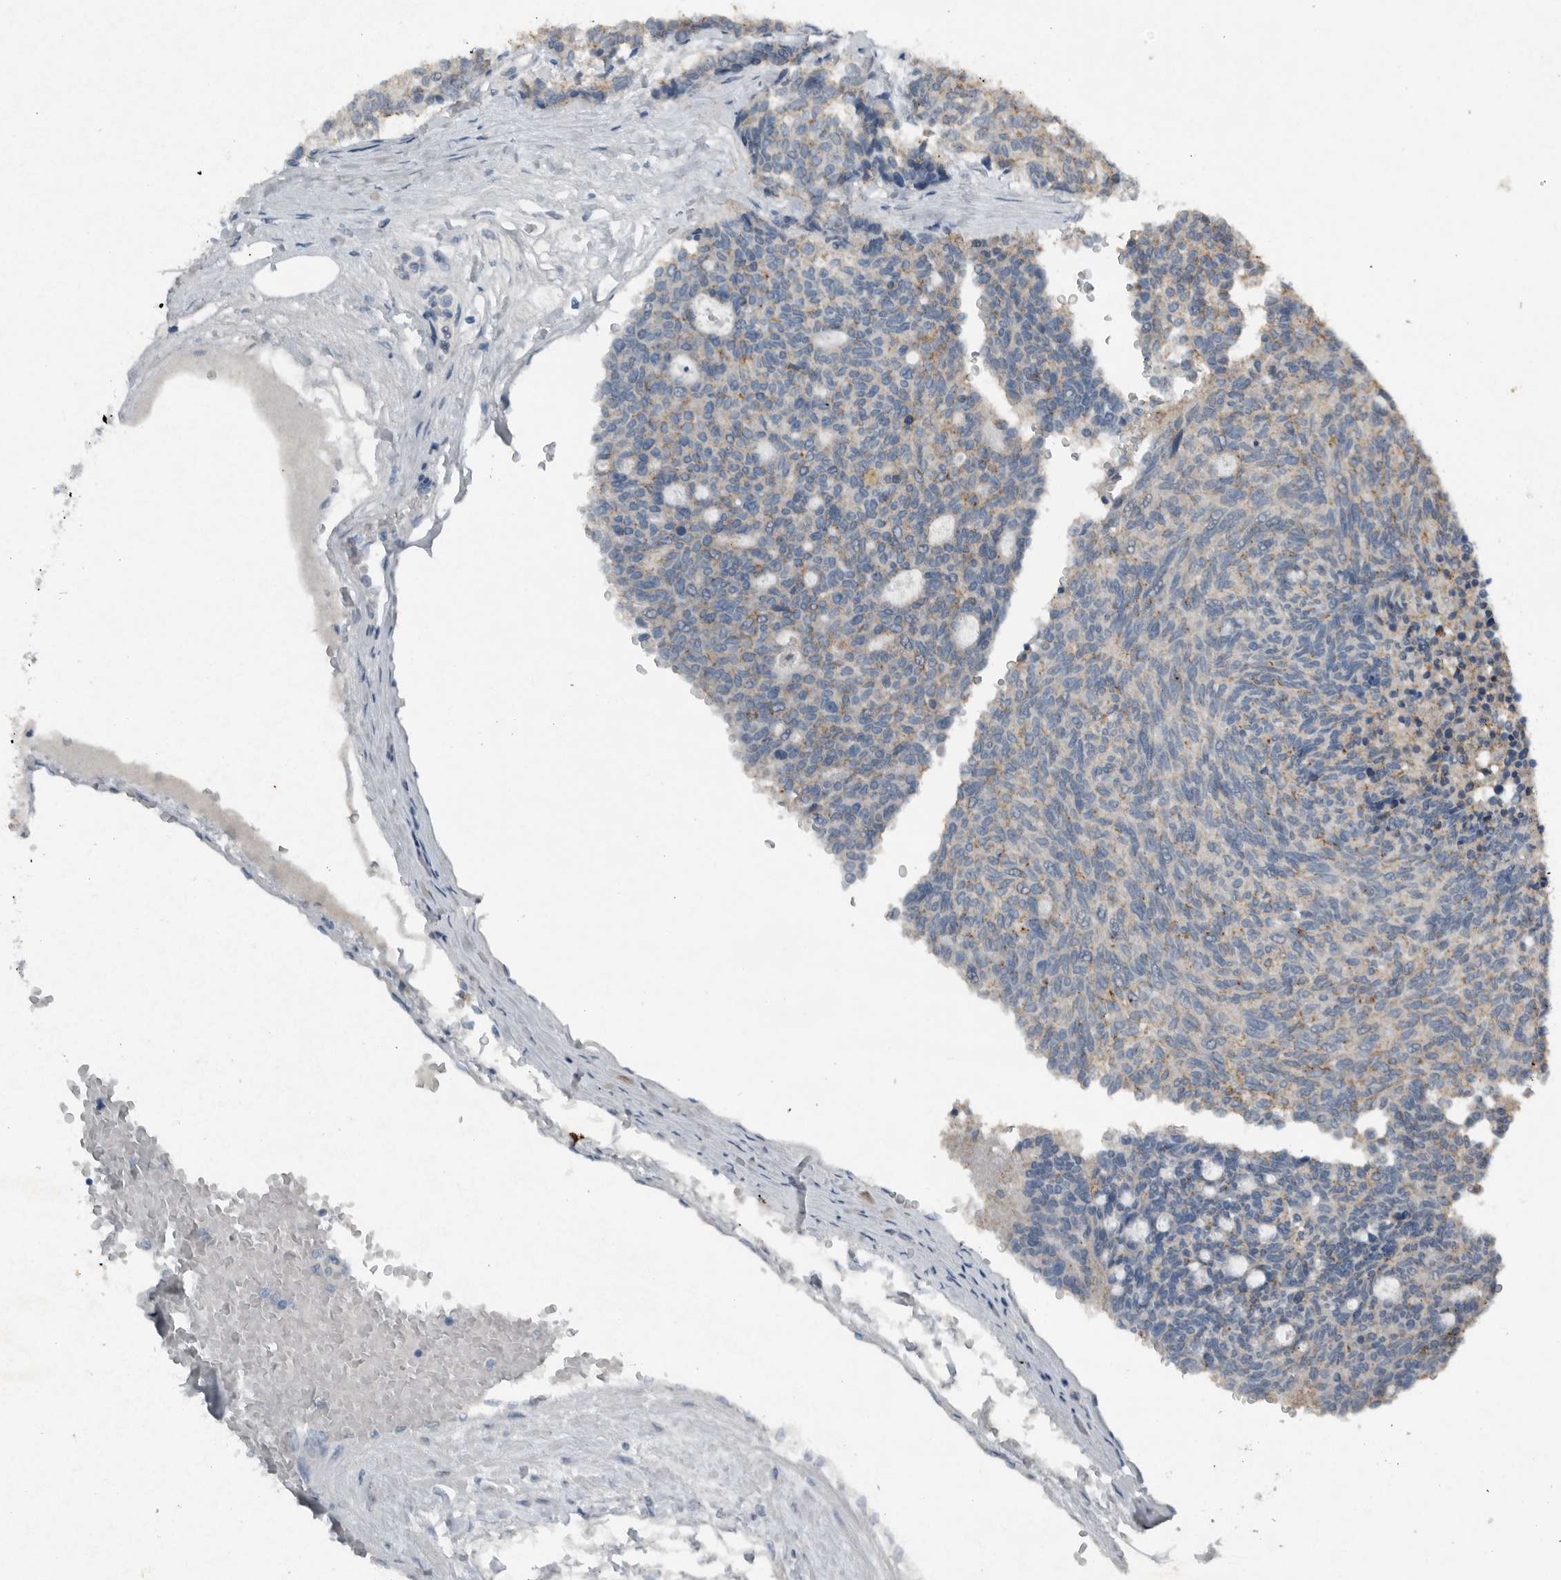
{"staining": {"intensity": "weak", "quantity": "25%-75%", "location": "cytoplasmic/membranous"}, "tissue": "carcinoid", "cell_type": "Tumor cells", "image_type": "cancer", "snomed": [{"axis": "morphology", "description": "Carcinoid, malignant, NOS"}, {"axis": "topography", "description": "Pancreas"}], "caption": "Immunohistochemistry (IHC) image of human carcinoid stained for a protein (brown), which reveals low levels of weak cytoplasmic/membranous expression in about 25%-75% of tumor cells.", "gene": "IL20", "patient": {"sex": "female", "age": 54}}